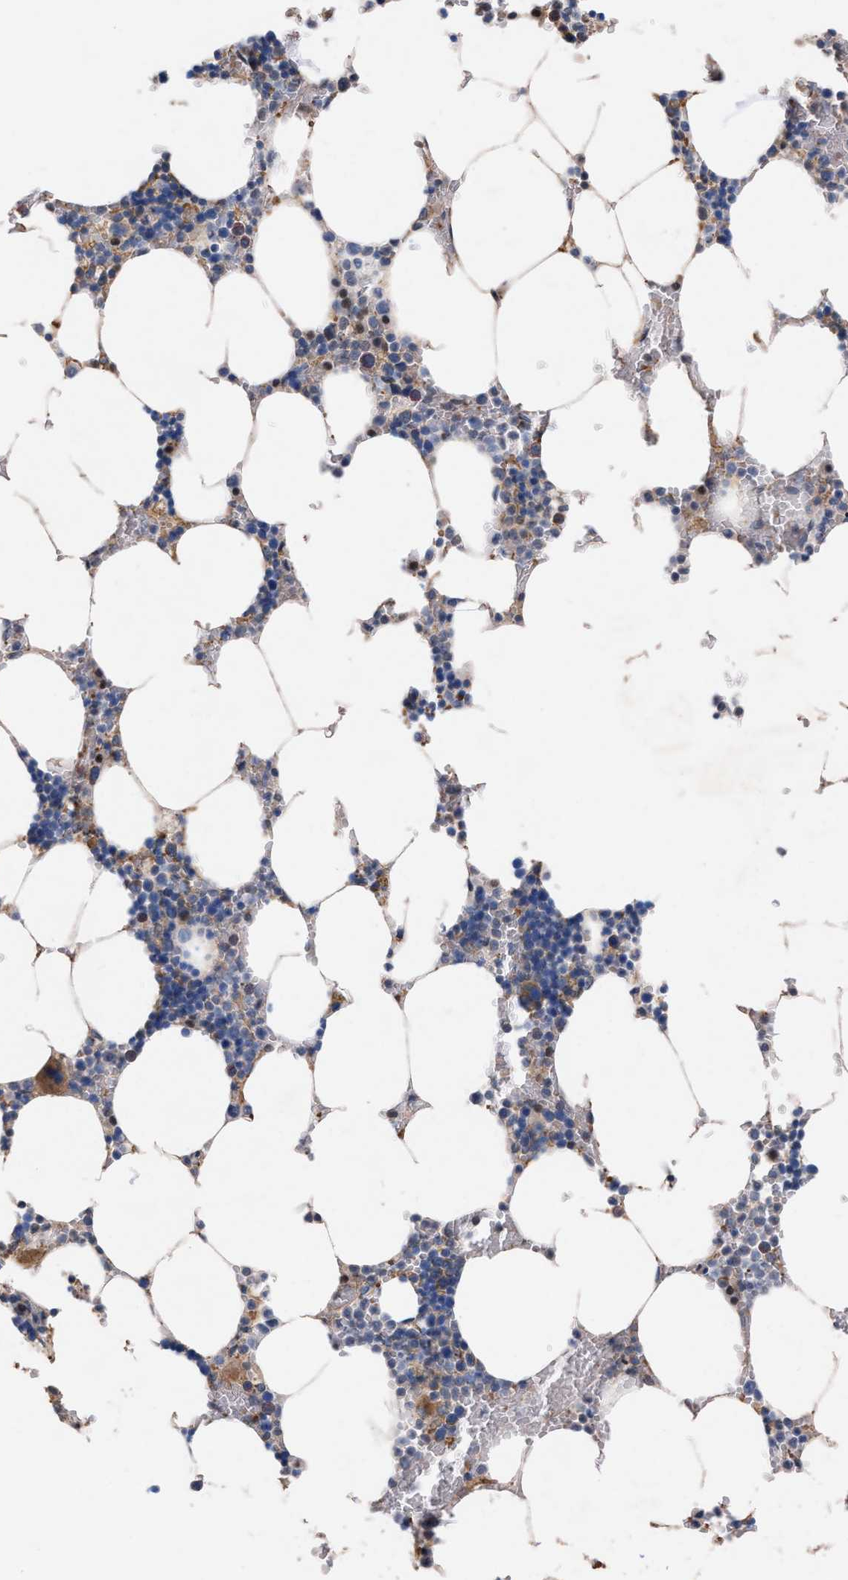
{"staining": {"intensity": "moderate", "quantity": "<25%", "location": "cytoplasmic/membranous"}, "tissue": "bone marrow", "cell_type": "Hematopoietic cells", "image_type": "normal", "snomed": [{"axis": "morphology", "description": "Normal tissue, NOS"}, {"axis": "topography", "description": "Bone marrow"}], "caption": "Immunohistochemical staining of unremarkable bone marrow reveals moderate cytoplasmic/membranous protein positivity in about <25% of hematopoietic cells.", "gene": "TMEM131", "patient": {"sex": "male", "age": 70}}